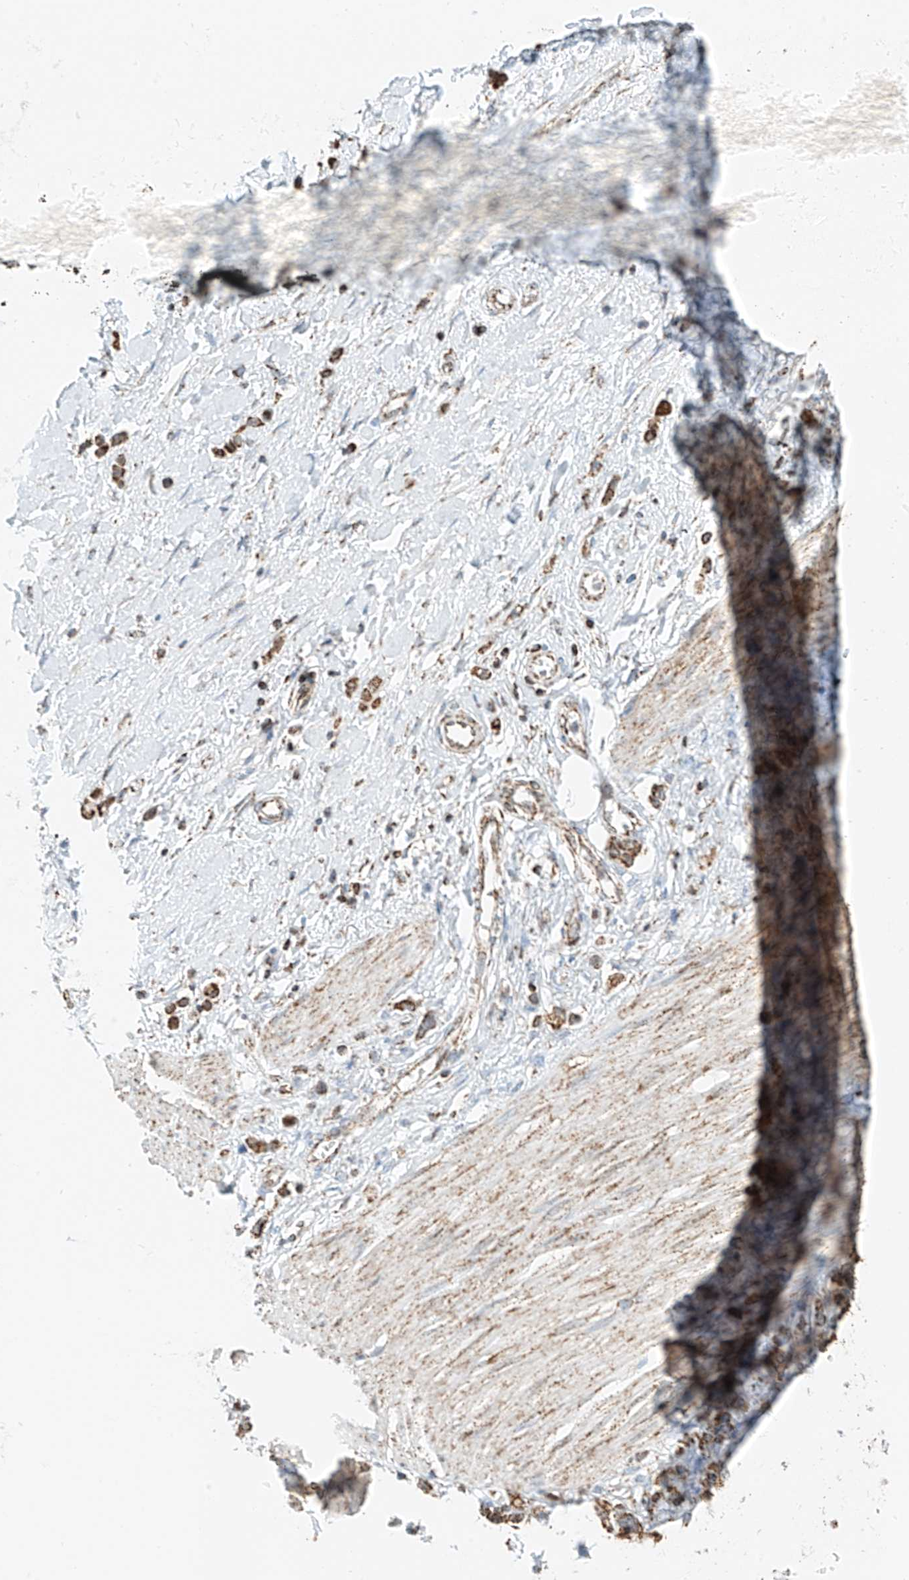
{"staining": {"intensity": "moderate", "quantity": ">75%", "location": "cytoplasmic/membranous"}, "tissue": "stomach cancer", "cell_type": "Tumor cells", "image_type": "cancer", "snomed": [{"axis": "morphology", "description": "Normal tissue, NOS"}, {"axis": "morphology", "description": "Adenocarcinoma, NOS"}, {"axis": "topography", "description": "Stomach, upper"}, {"axis": "topography", "description": "Stomach"}], "caption": "High-magnification brightfield microscopy of stomach cancer stained with DAB (brown) and counterstained with hematoxylin (blue). tumor cells exhibit moderate cytoplasmic/membranous expression is seen in approximately>75% of cells.", "gene": "PPA2", "patient": {"sex": "female", "age": 65}}